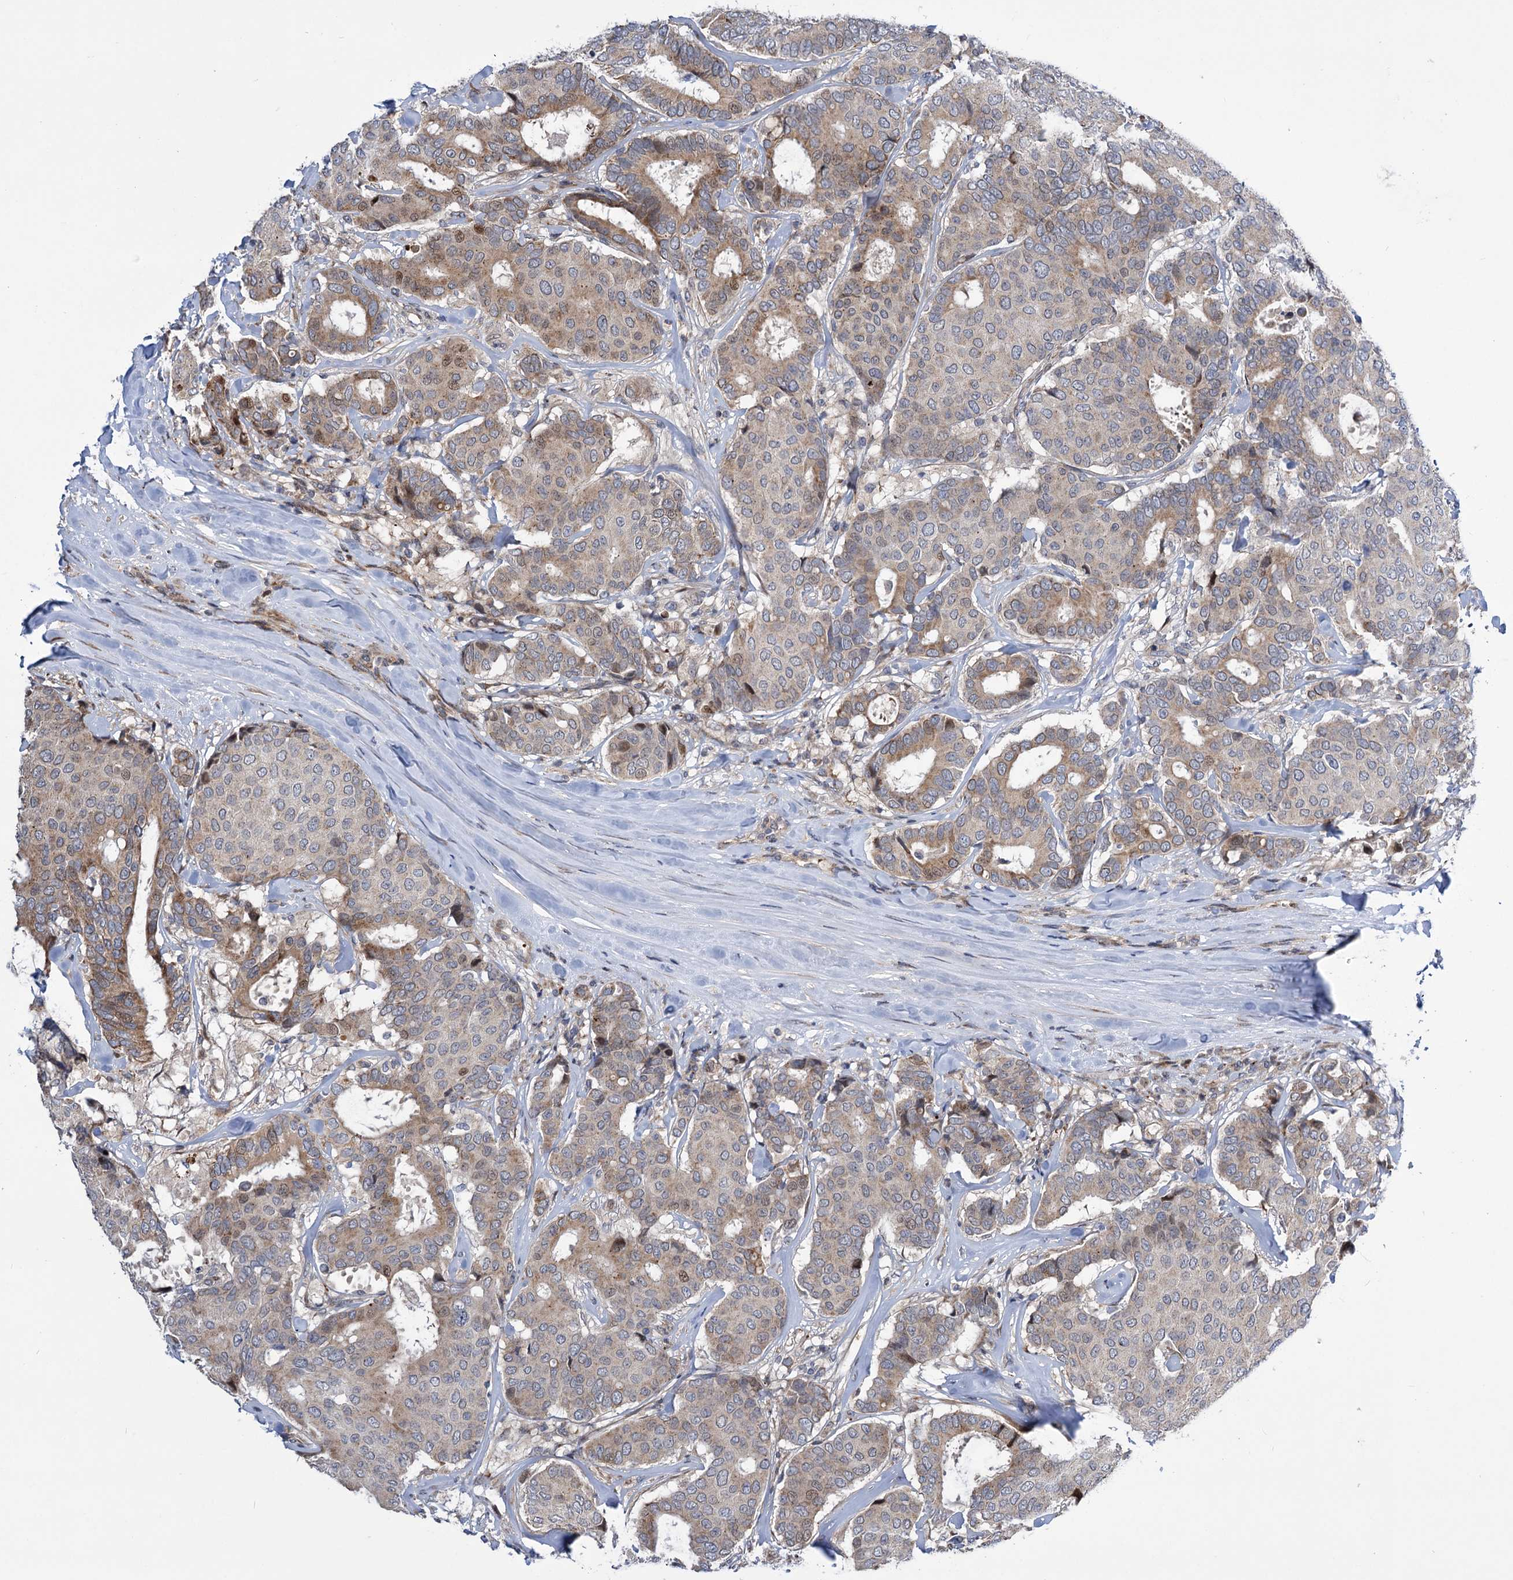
{"staining": {"intensity": "weak", "quantity": "25%-75%", "location": "cytoplasmic/membranous,nuclear"}, "tissue": "breast cancer", "cell_type": "Tumor cells", "image_type": "cancer", "snomed": [{"axis": "morphology", "description": "Duct carcinoma"}, {"axis": "topography", "description": "Breast"}], "caption": "This image displays invasive ductal carcinoma (breast) stained with IHC to label a protein in brown. The cytoplasmic/membranous and nuclear of tumor cells show weak positivity for the protein. Nuclei are counter-stained blue.", "gene": "UBR1", "patient": {"sex": "female", "age": 75}}